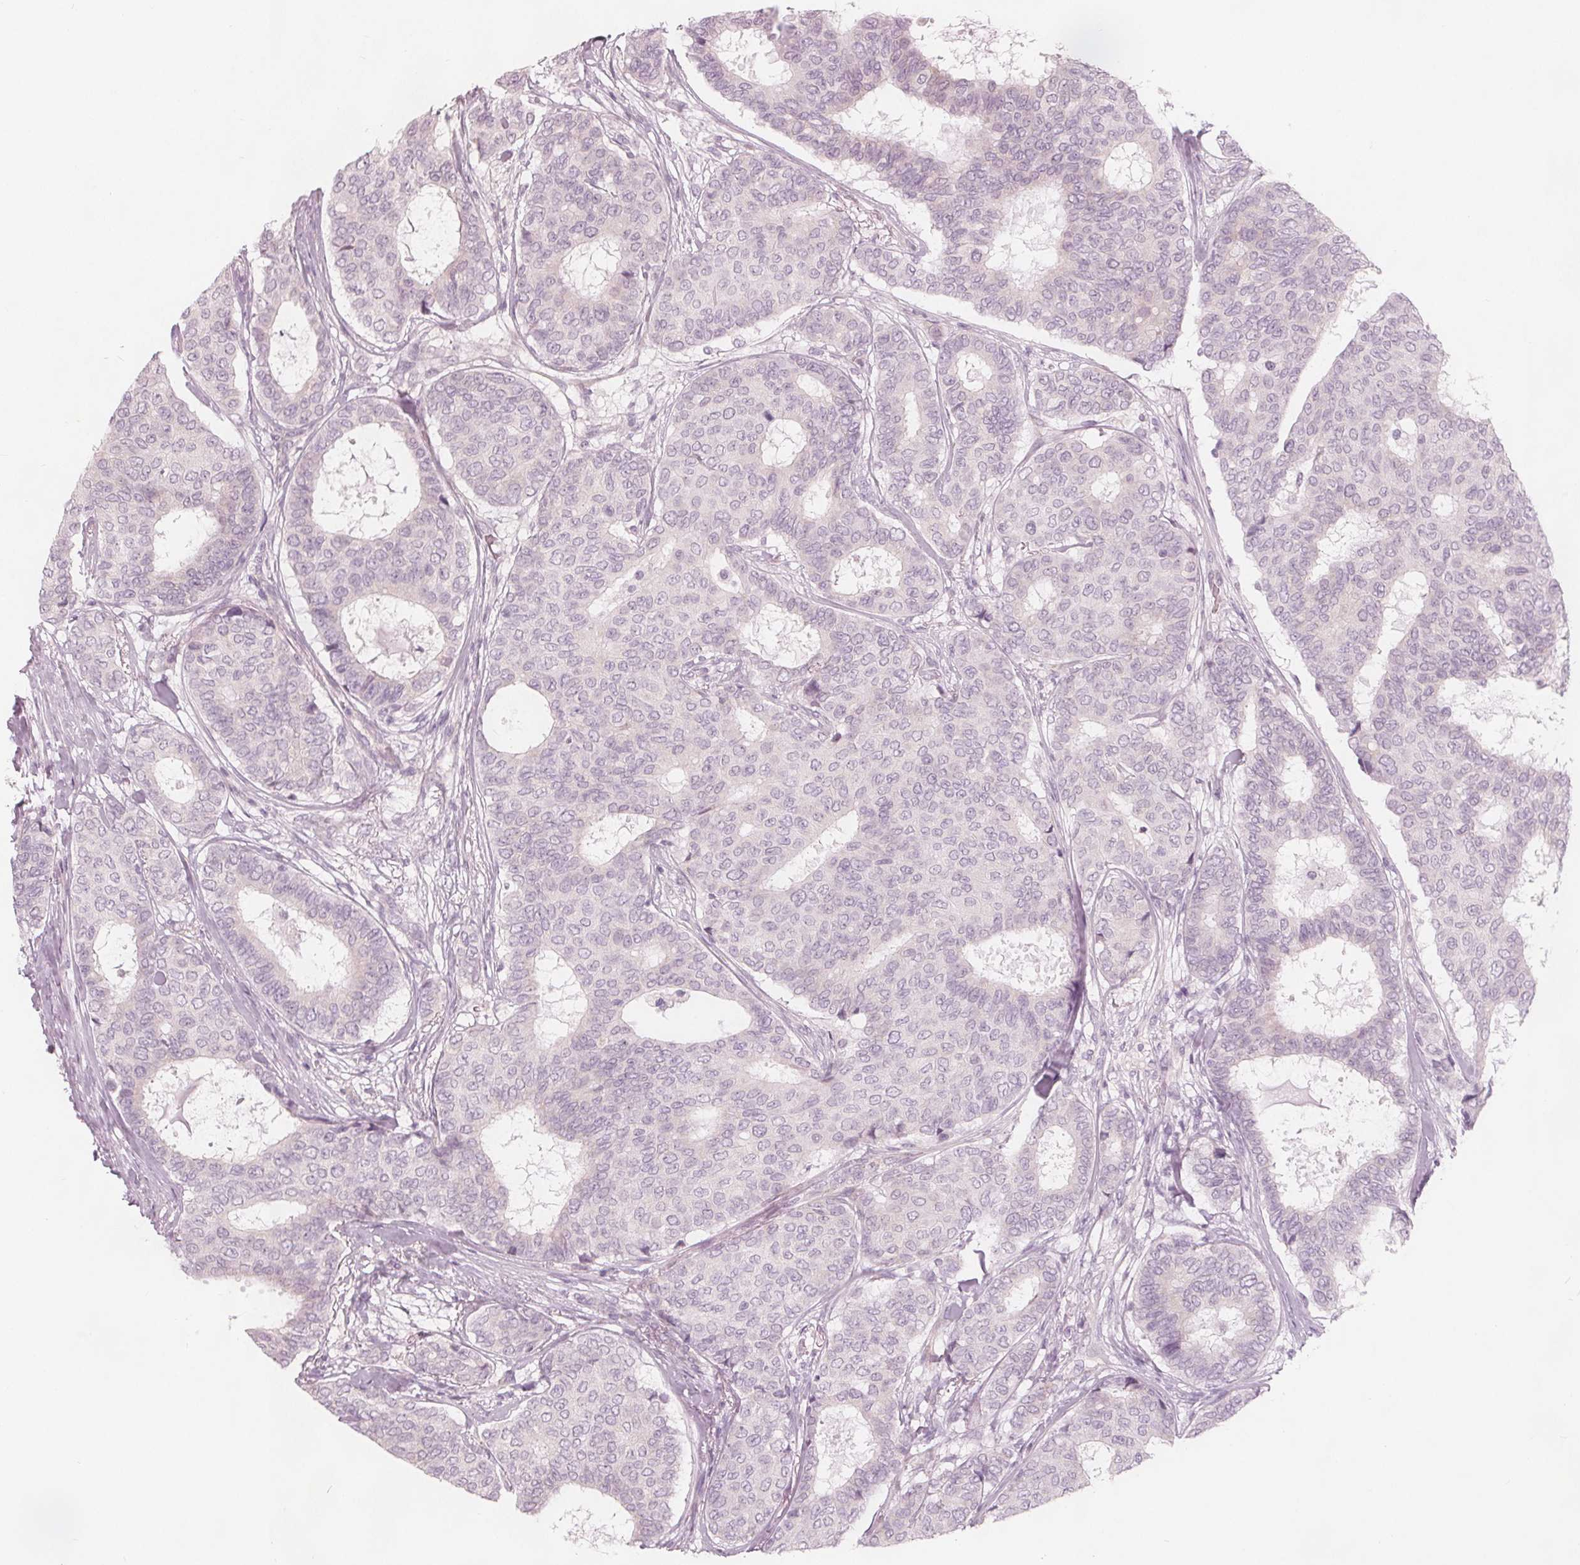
{"staining": {"intensity": "negative", "quantity": "none", "location": "none"}, "tissue": "breast cancer", "cell_type": "Tumor cells", "image_type": "cancer", "snomed": [{"axis": "morphology", "description": "Duct carcinoma"}, {"axis": "topography", "description": "Breast"}], "caption": "This is an IHC image of human breast invasive ductal carcinoma. There is no positivity in tumor cells.", "gene": "BRSK1", "patient": {"sex": "female", "age": 75}}